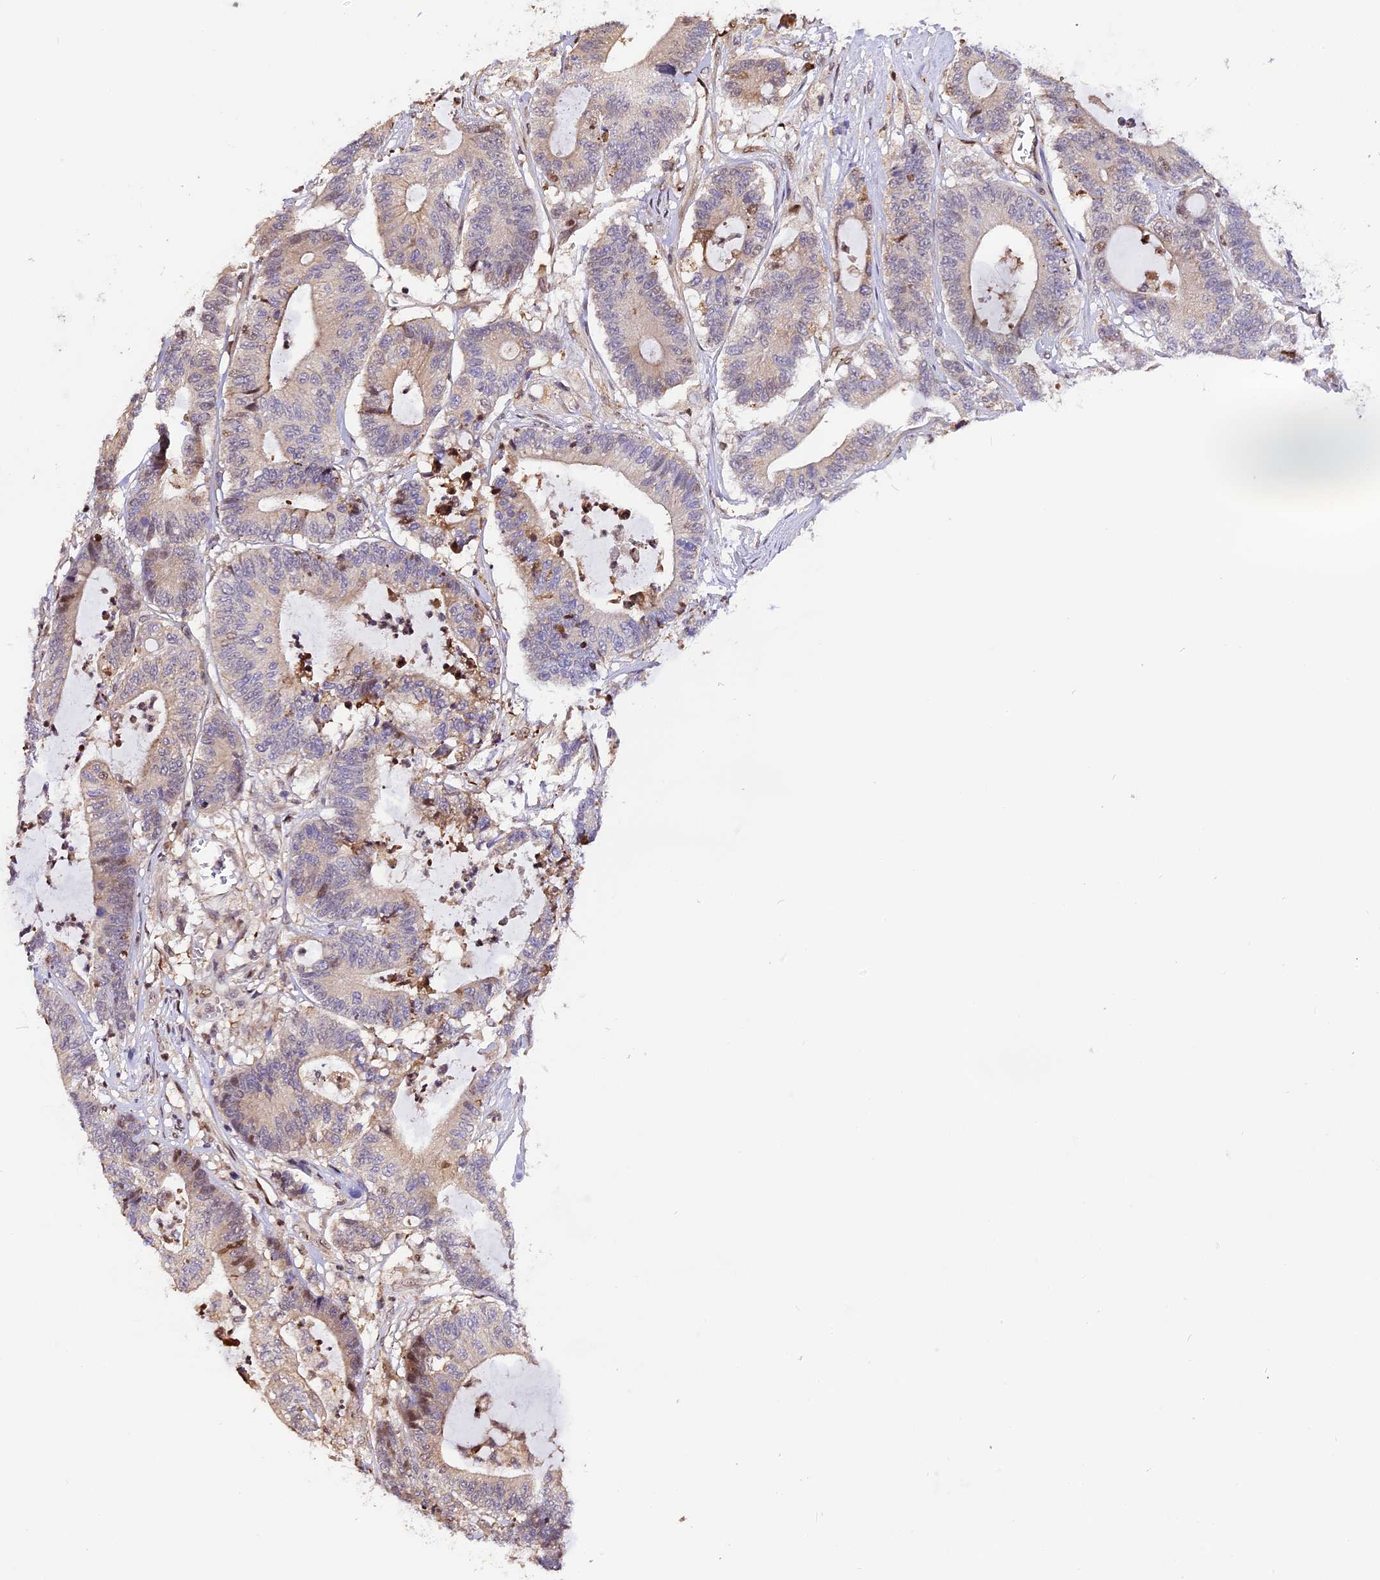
{"staining": {"intensity": "weak", "quantity": "<25%", "location": "cytoplasmic/membranous,nuclear"}, "tissue": "colorectal cancer", "cell_type": "Tumor cells", "image_type": "cancer", "snomed": [{"axis": "morphology", "description": "Adenocarcinoma, NOS"}, {"axis": "topography", "description": "Colon"}], "caption": "Histopathology image shows no significant protein expression in tumor cells of colorectal adenocarcinoma. Brightfield microscopy of immunohistochemistry (IHC) stained with DAB (brown) and hematoxylin (blue), captured at high magnification.", "gene": "HERPUD1", "patient": {"sex": "female", "age": 84}}